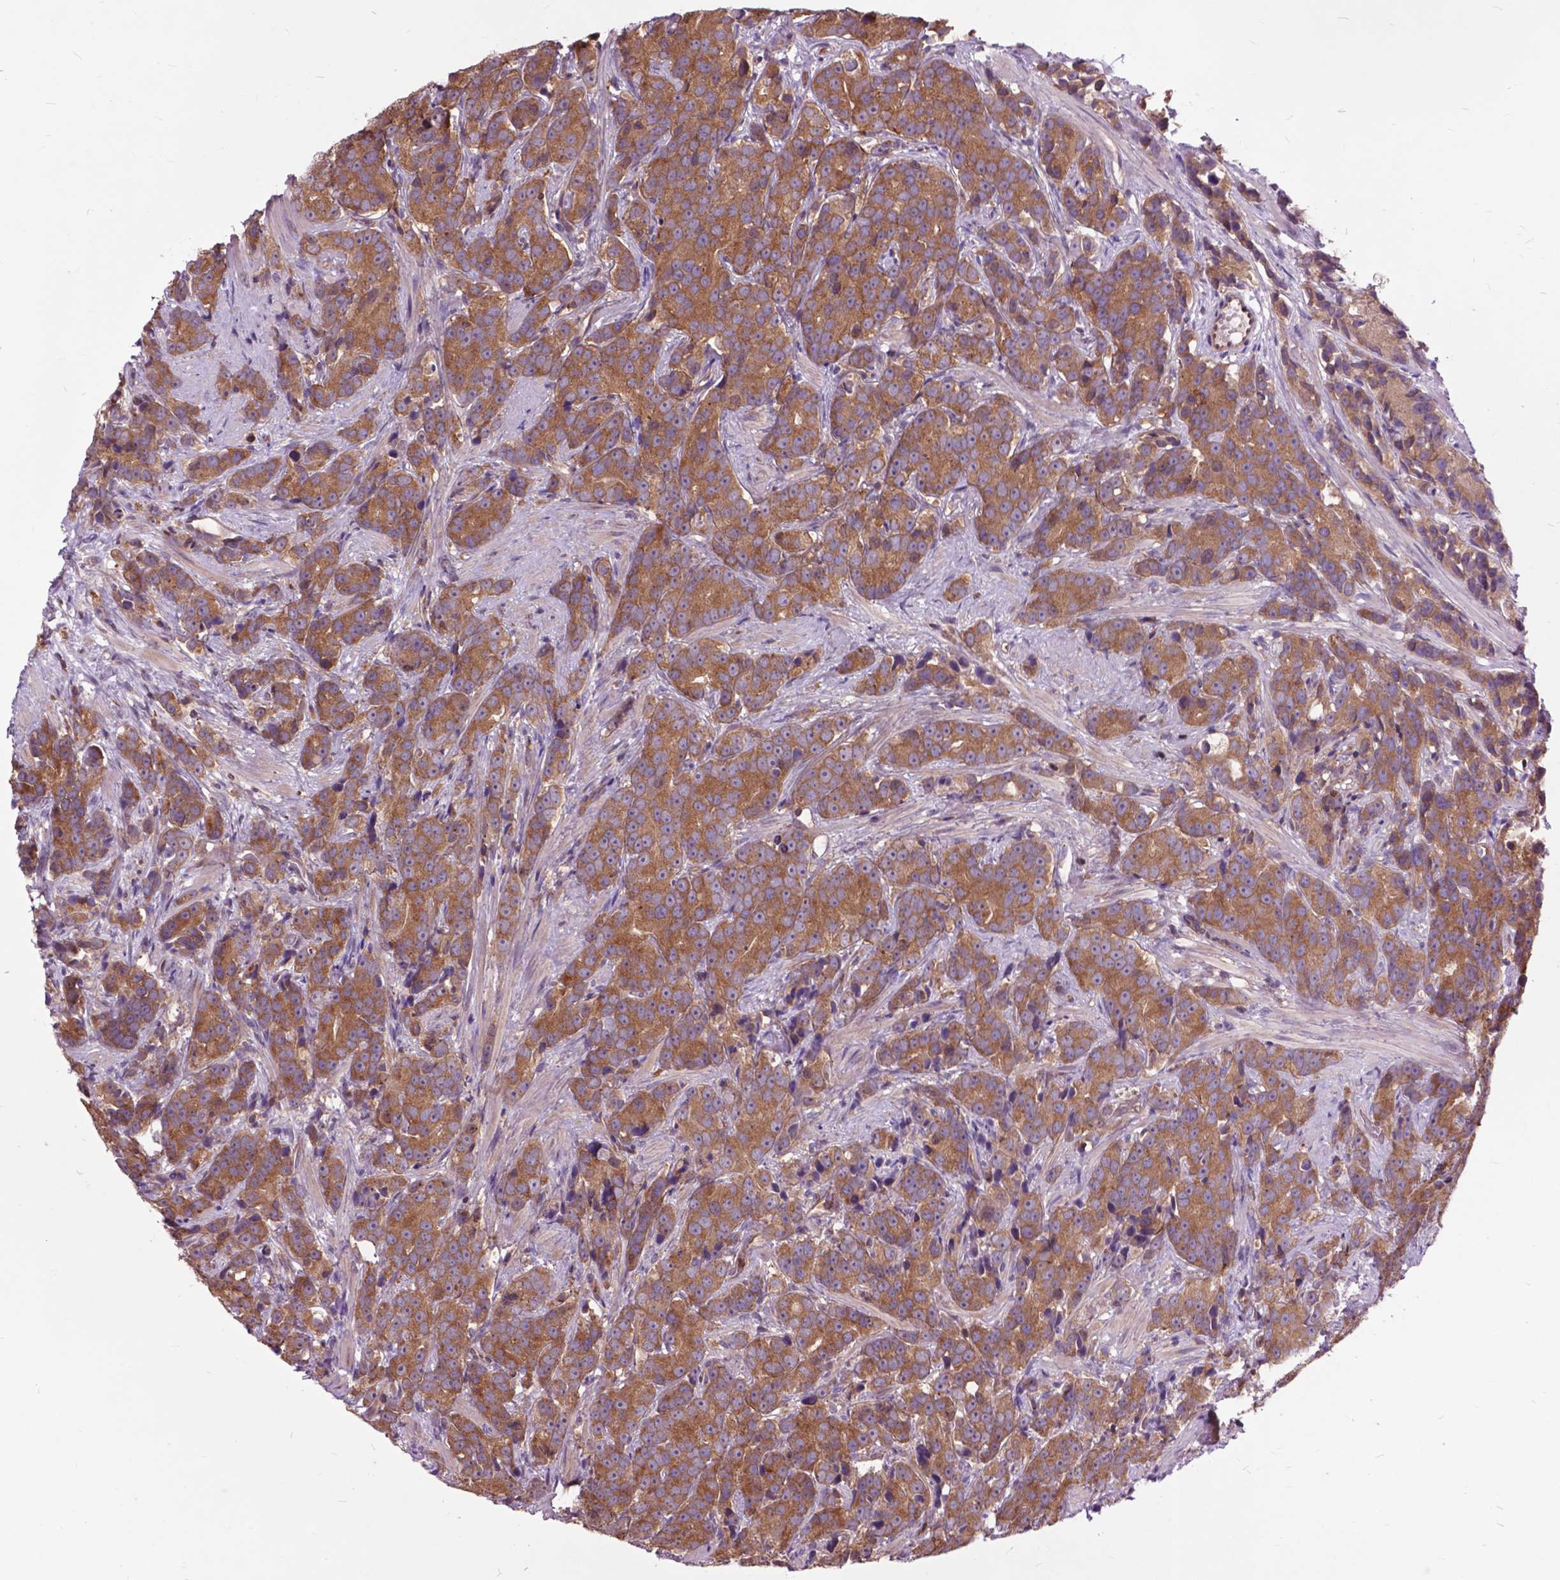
{"staining": {"intensity": "moderate", "quantity": ">75%", "location": "cytoplasmic/membranous"}, "tissue": "prostate cancer", "cell_type": "Tumor cells", "image_type": "cancer", "snomed": [{"axis": "morphology", "description": "Adenocarcinoma, High grade"}, {"axis": "topography", "description": "Prostate"}], "caption": "Human prostate high-grade adenocarcinoma stained with a protein marker displays moderate staining in tumor cells.", "gene": "ARAF", "patient": {"sex": "male", "age": 90}}